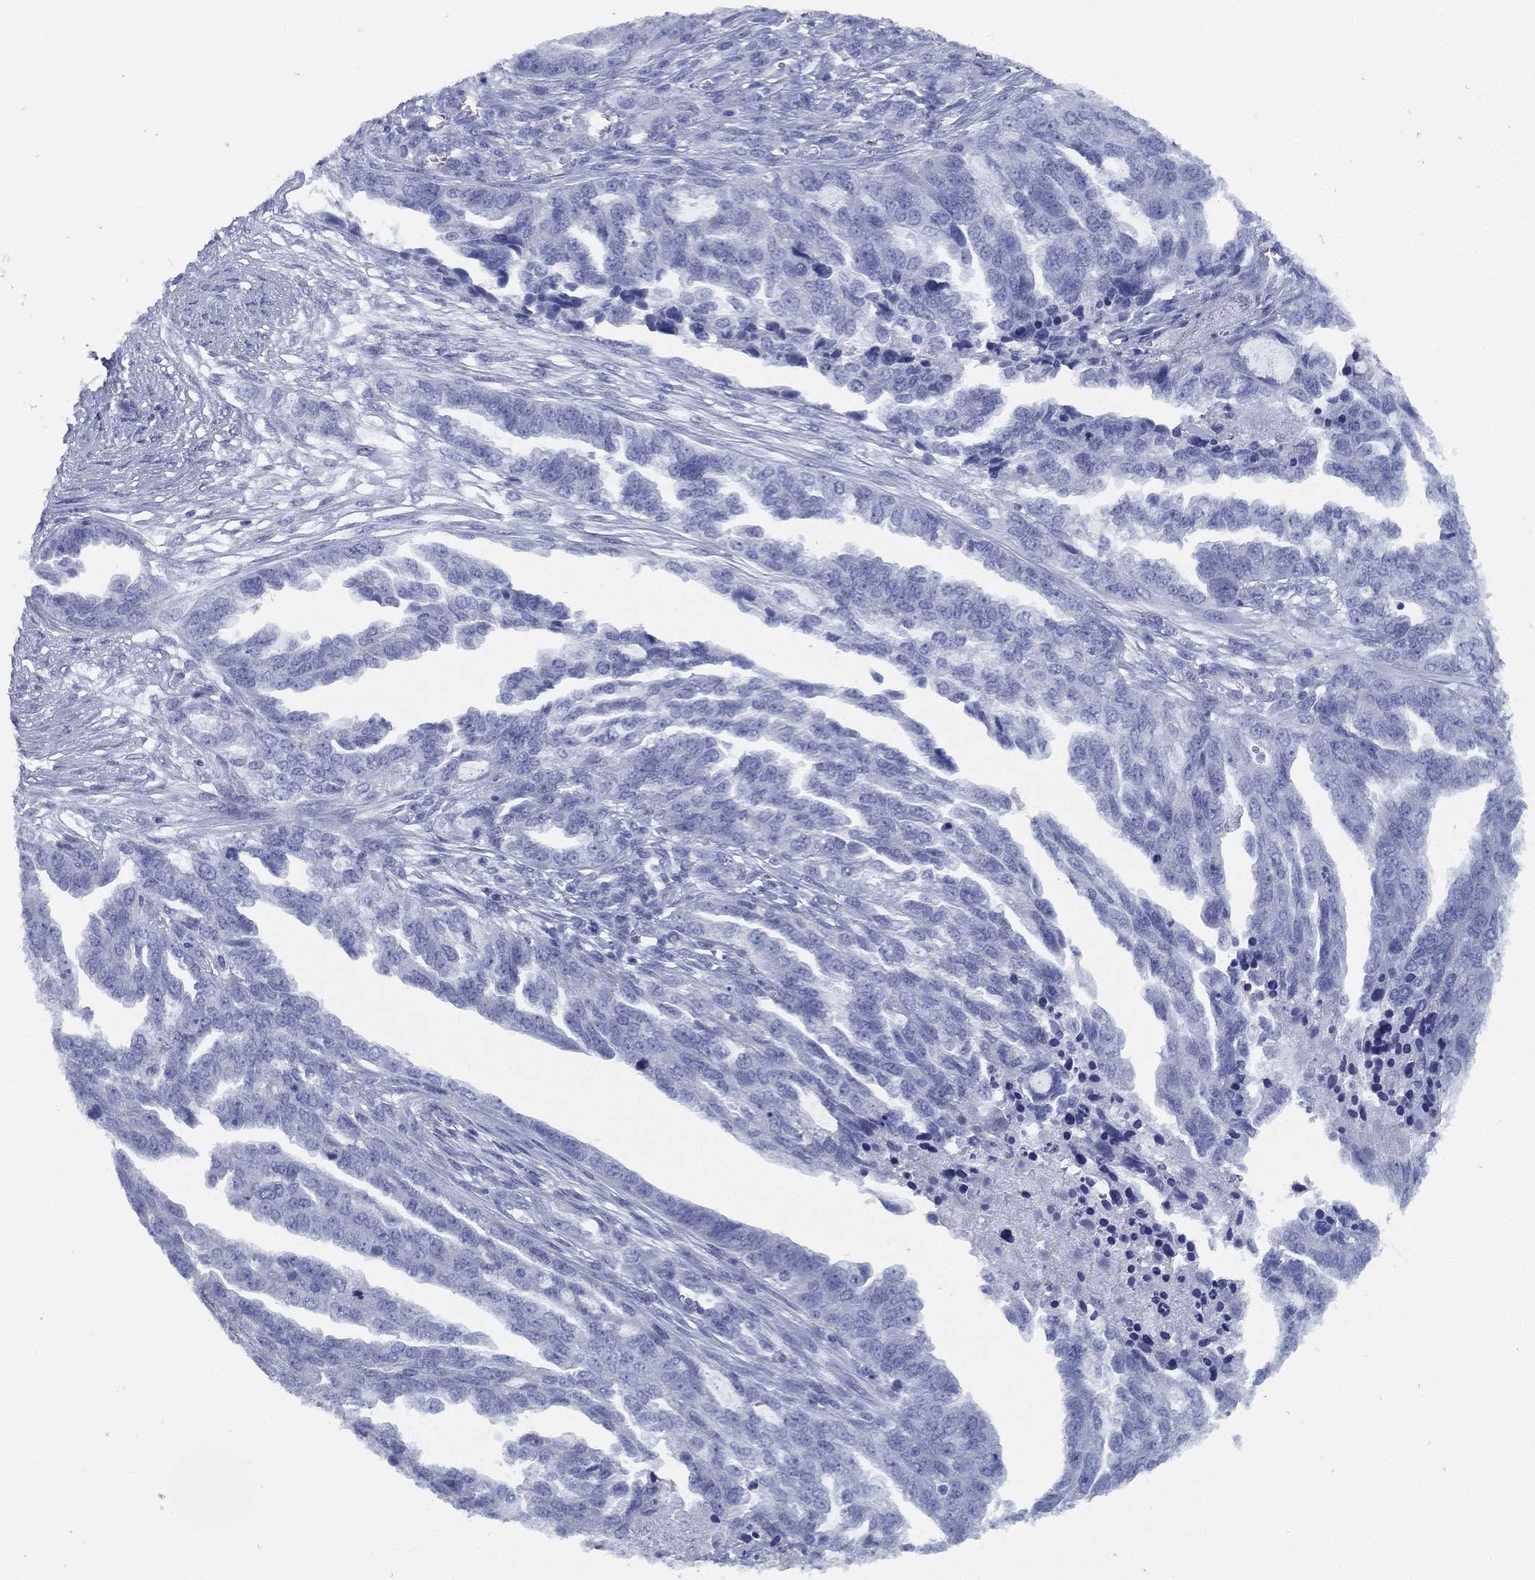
{"staining": {"intensity": "negative", "quantity": "none", "location": "none"}, "tissue": "ovarian cancer", "cell_type": "Tumor cells", "image_type": "cancer", "snomed": [{"axis": "morphology", "description": "Cystadenocarcinoma, serous, NOS"}, {"axis": "topography", "description": "Ovary"}], "caption": "This is an immunohistochemistry micrograph of ovarian cancer (serous cystadenocarcinoma). There is no positivity in tumor cells.", "gene": "TMEM252", "patient": {"sex": "female", "age": 51}}